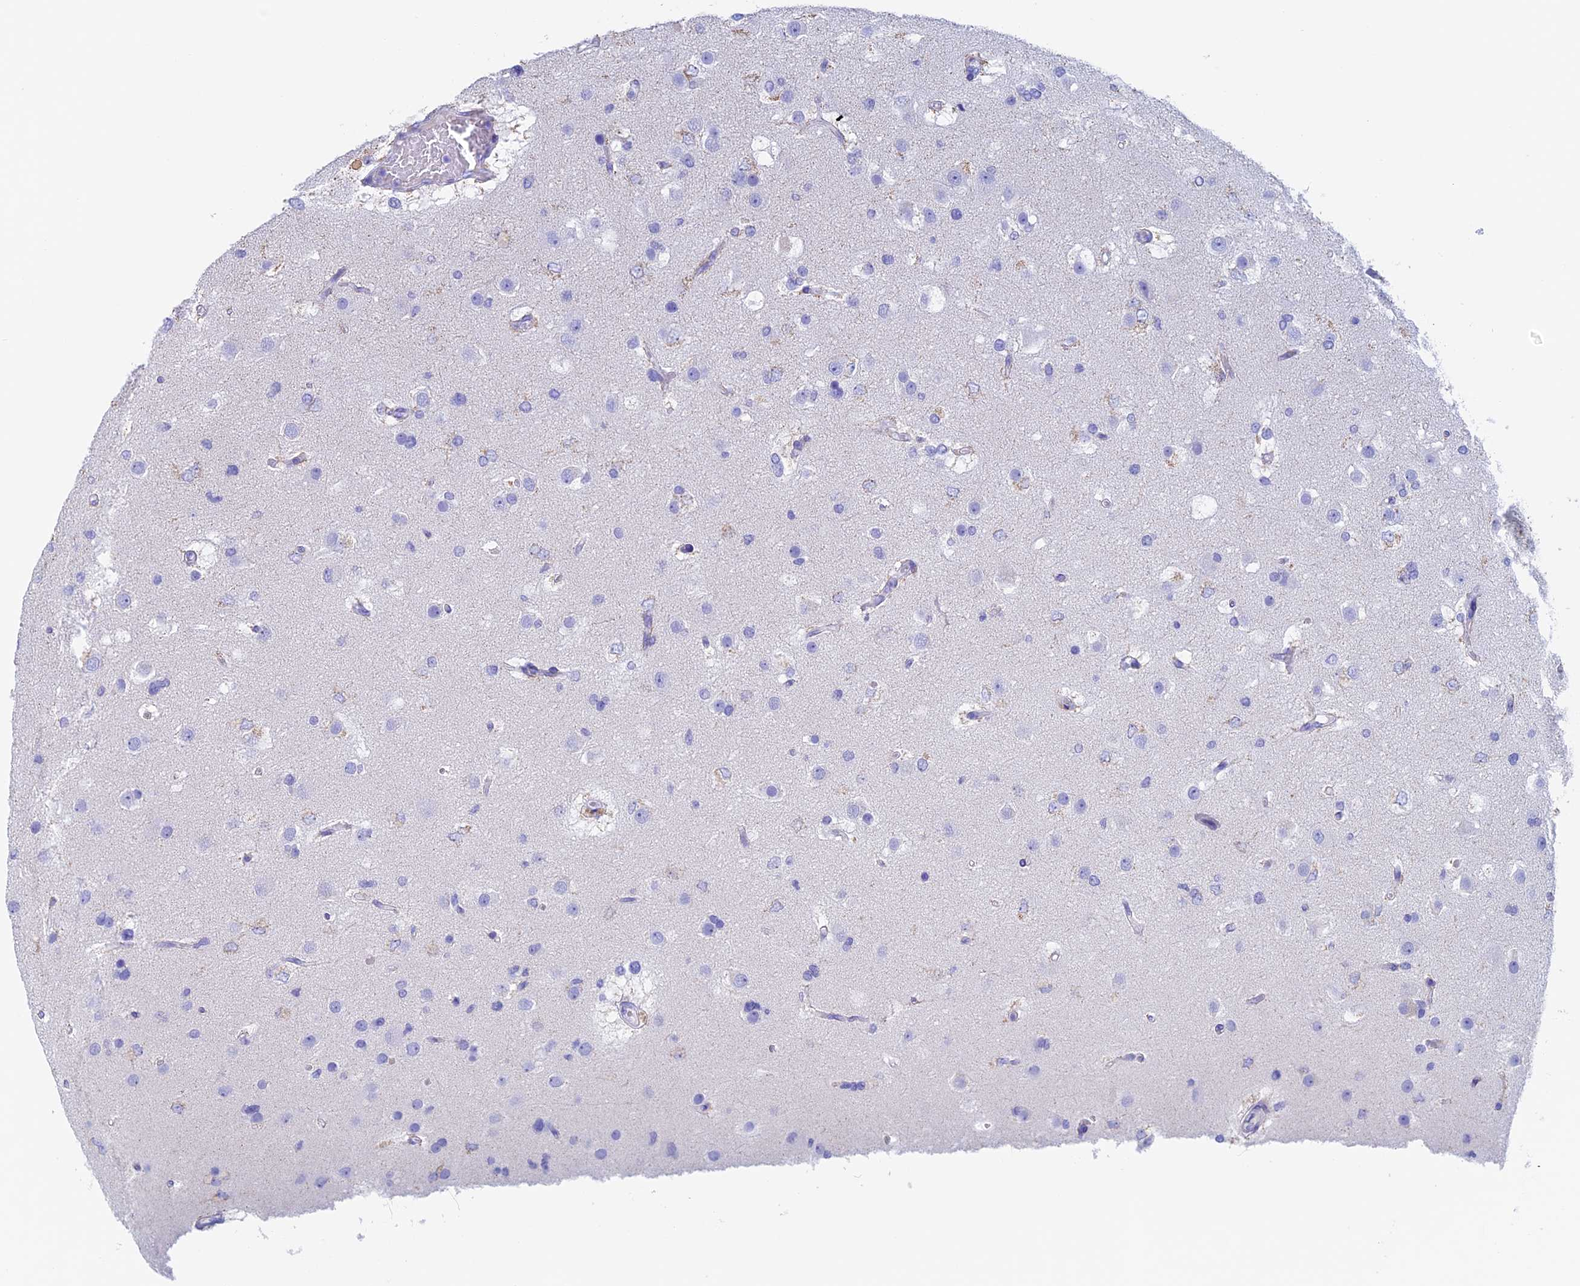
{"staining": {"intensity": "negative", "quantity": "none", "location": "none"}, "tissue": "glioma", "cell_type": "Tumor cells", "image_type": "cancer", "snomed": [{"axis": "morphology", "description": "Glioma, malignant, High grade"}, {"axis": "topography", "description": "Brain"}], "caption": "Immunohistochemistry (IHC) photomicrograph of neoplastic tissue: human malignant high-grade glioma stained with DAB reveals no significant protein positivity in tumor cells. (DAB immunohistochemistry, high magnification).", "gene": "PSMC3IP", "patient": {"sex": "male", "age": 53}}